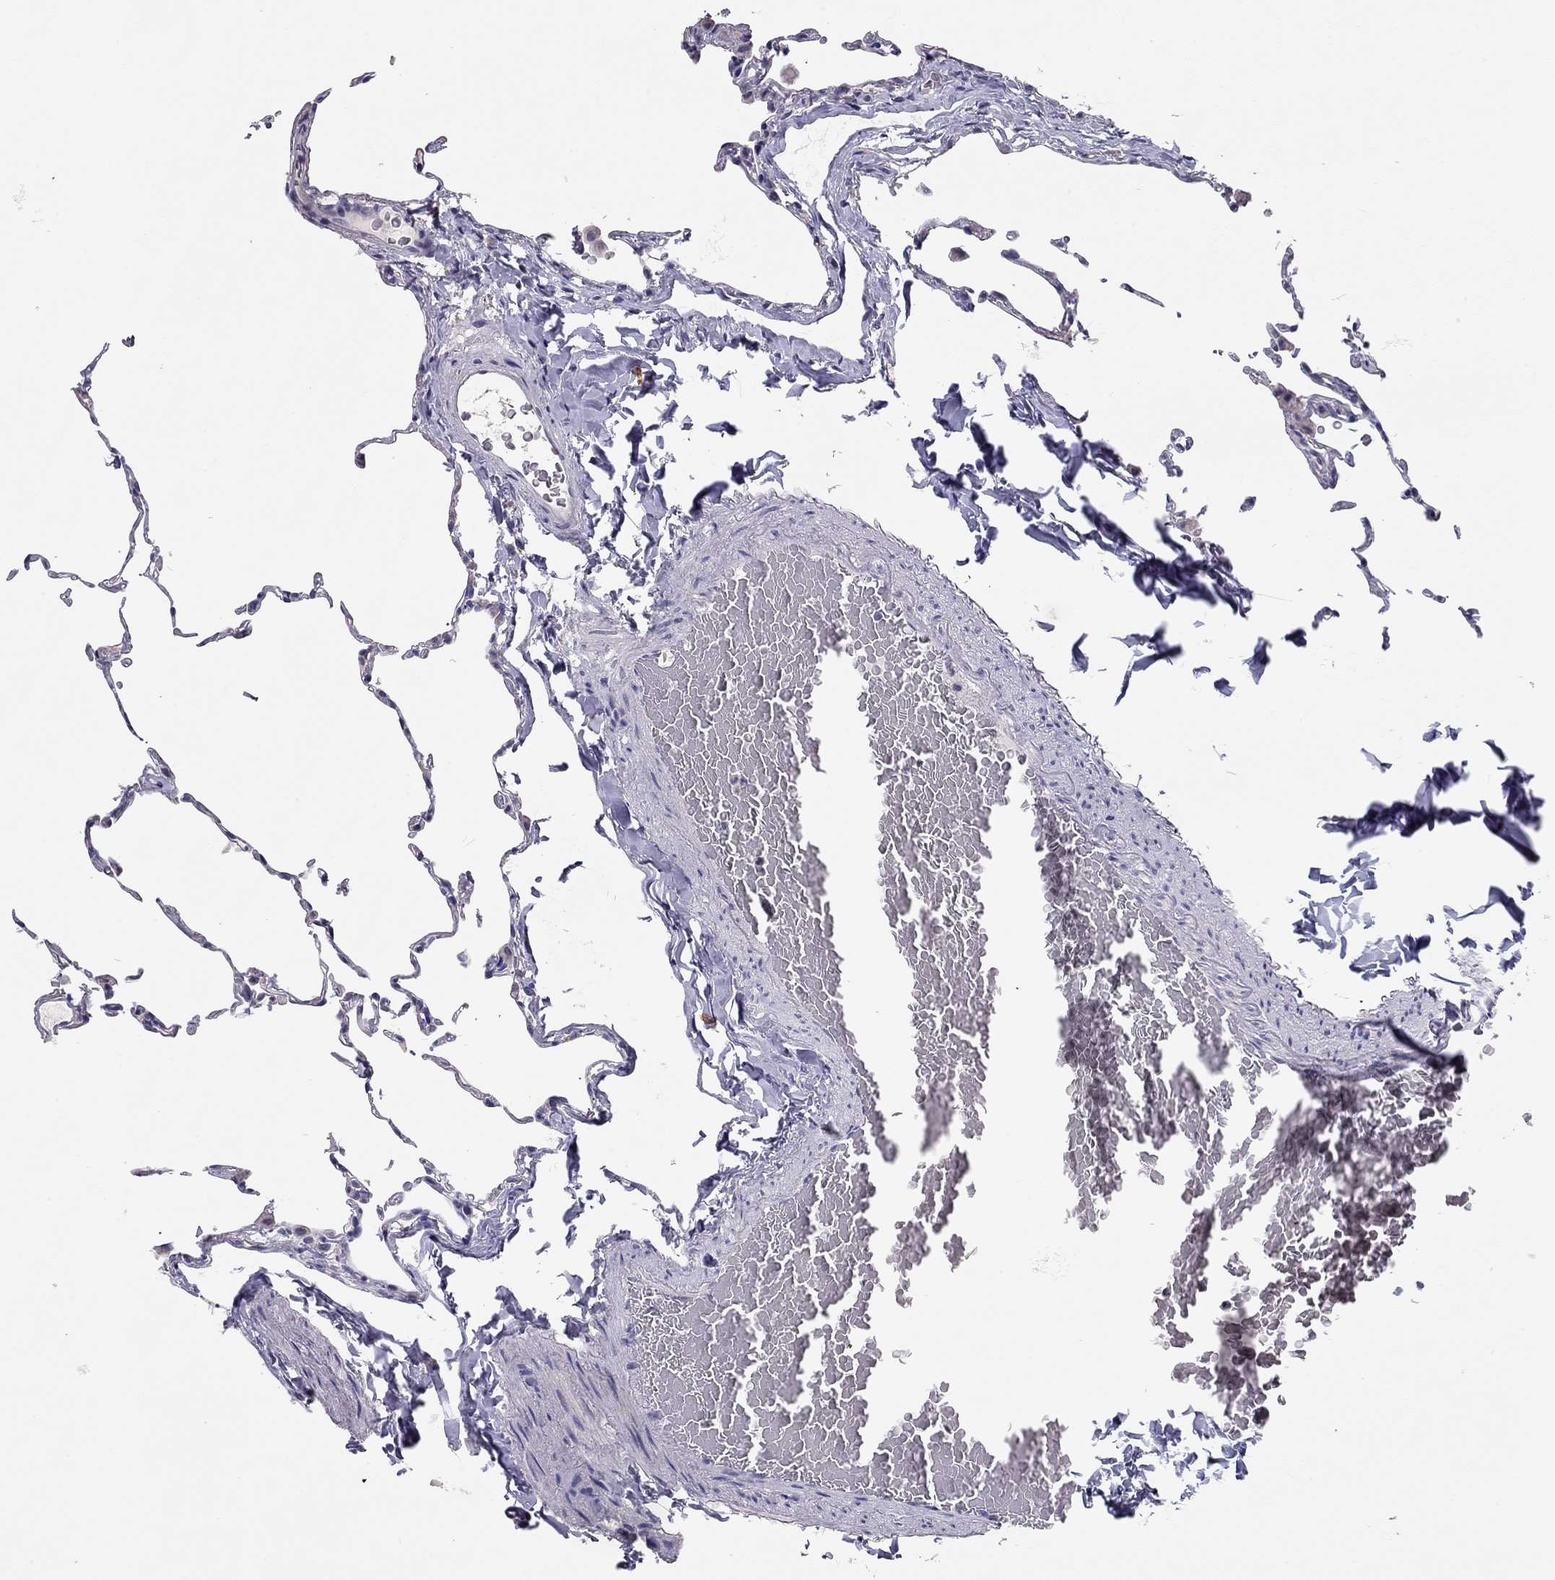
{"staining": {"intensity": "negative", "quantity": "none", "location": "none"}, "tissue": "lung", "cell_type": "Alveolar cells", "image_type": "normal", "snomed": [{"axis": "morphology", "description": "Normal tissue, NOS"}, {"axis": "topography", "description": "Lung"}], "caption": "This photomicrograph is of normal lung stained with immunohistochemistry (IHC) to label a protein in brown with the nuclei are counter-stained blue. There is no expression in alveolar cells. (Immunohistochemistry, brightfield microscopy, high magnification).", "gene": "SCARB1", "patient": {"sex": "female", "age": 57}}